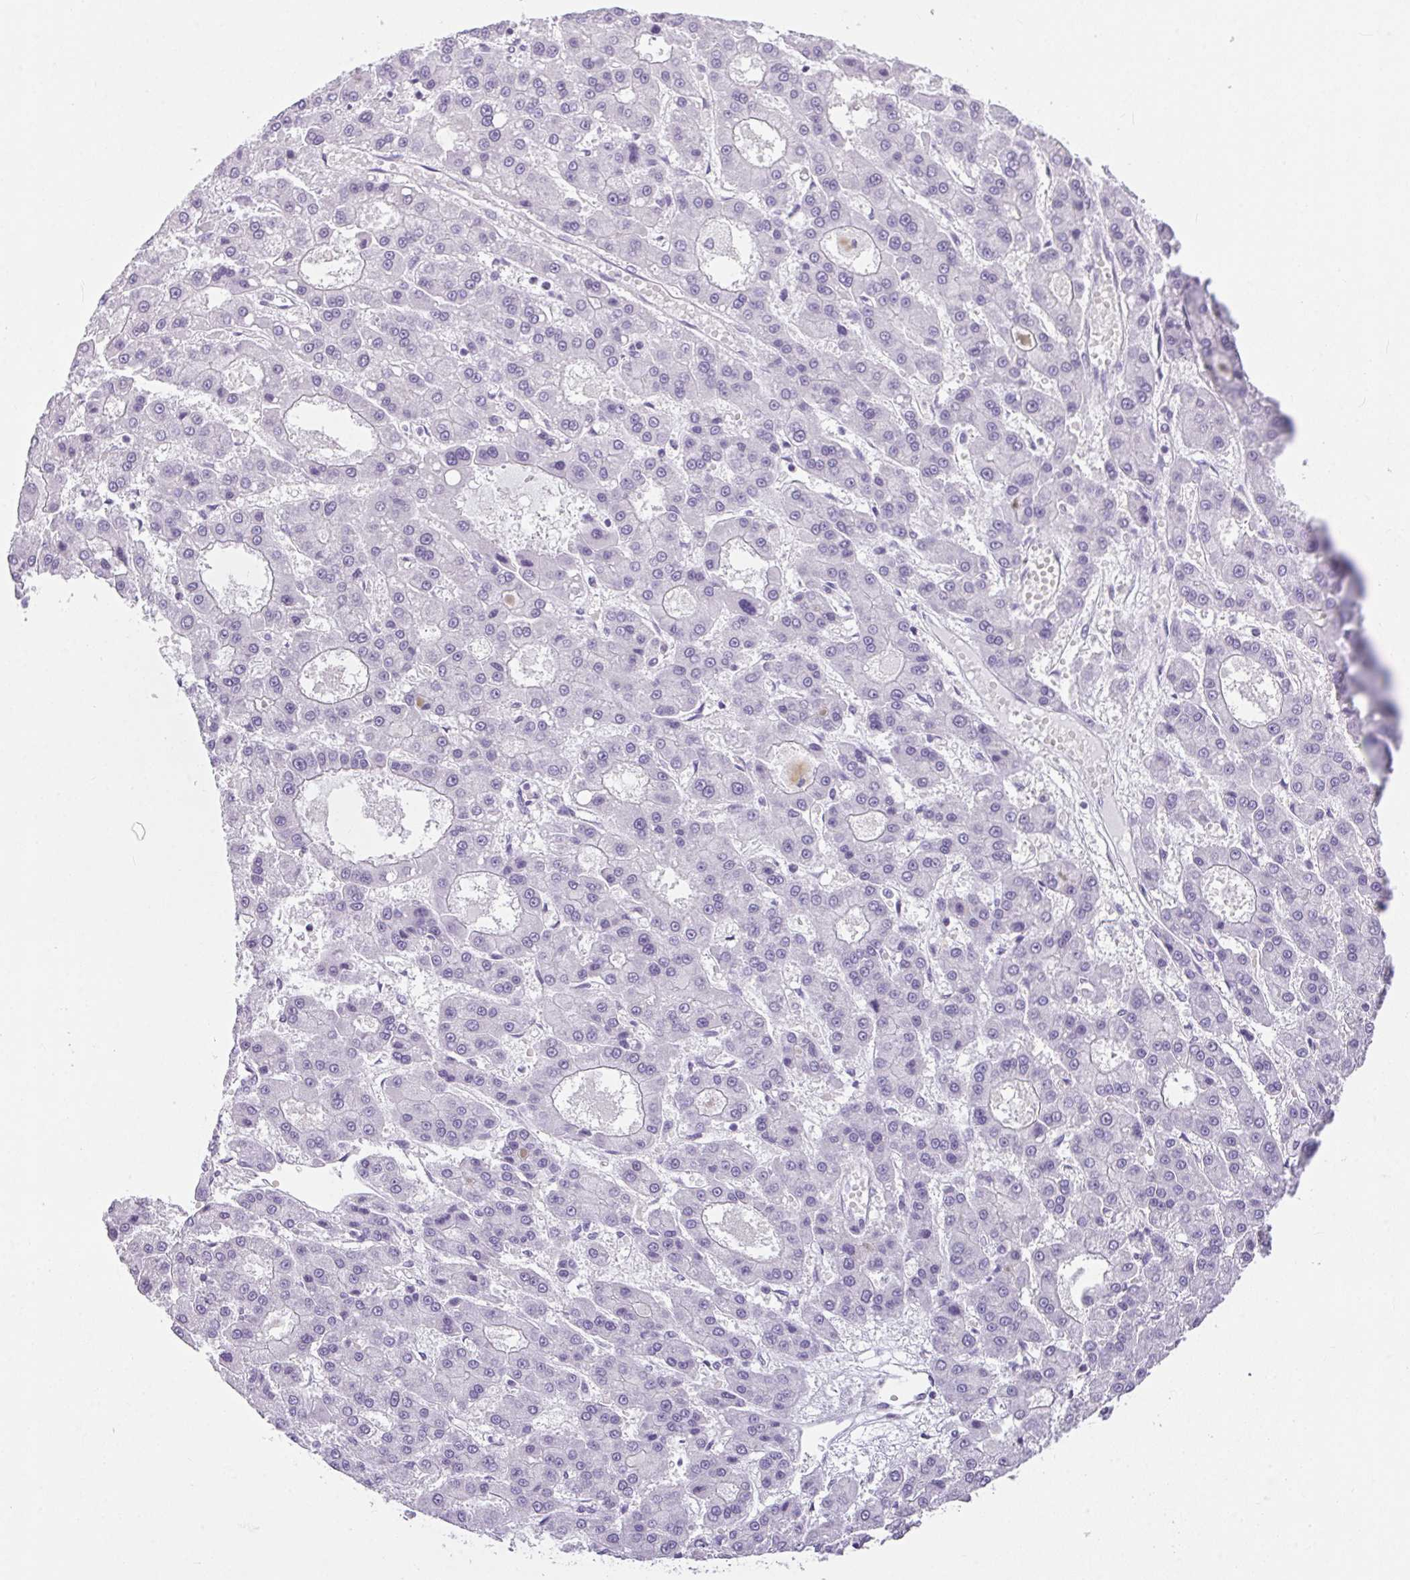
{"staining": {"intensity": "negative", "quantity": "none", "location": "none"}, "tissue": "liver cancer", "cell_type": "Tumor cells", "image_type": "cancer", "snomed": [{"axis": "morphology", "description": "Carcinoma, Hepatocellular, NOS"}, {"axis": "topography", "description": "Liver"}], "caption": "Protein analysis of hepatocellular carcinoma (liver) shows no significant staining in tumor cells.", "gene": "PLPPR3", "patient": {"sex": "male", "age": 70}}